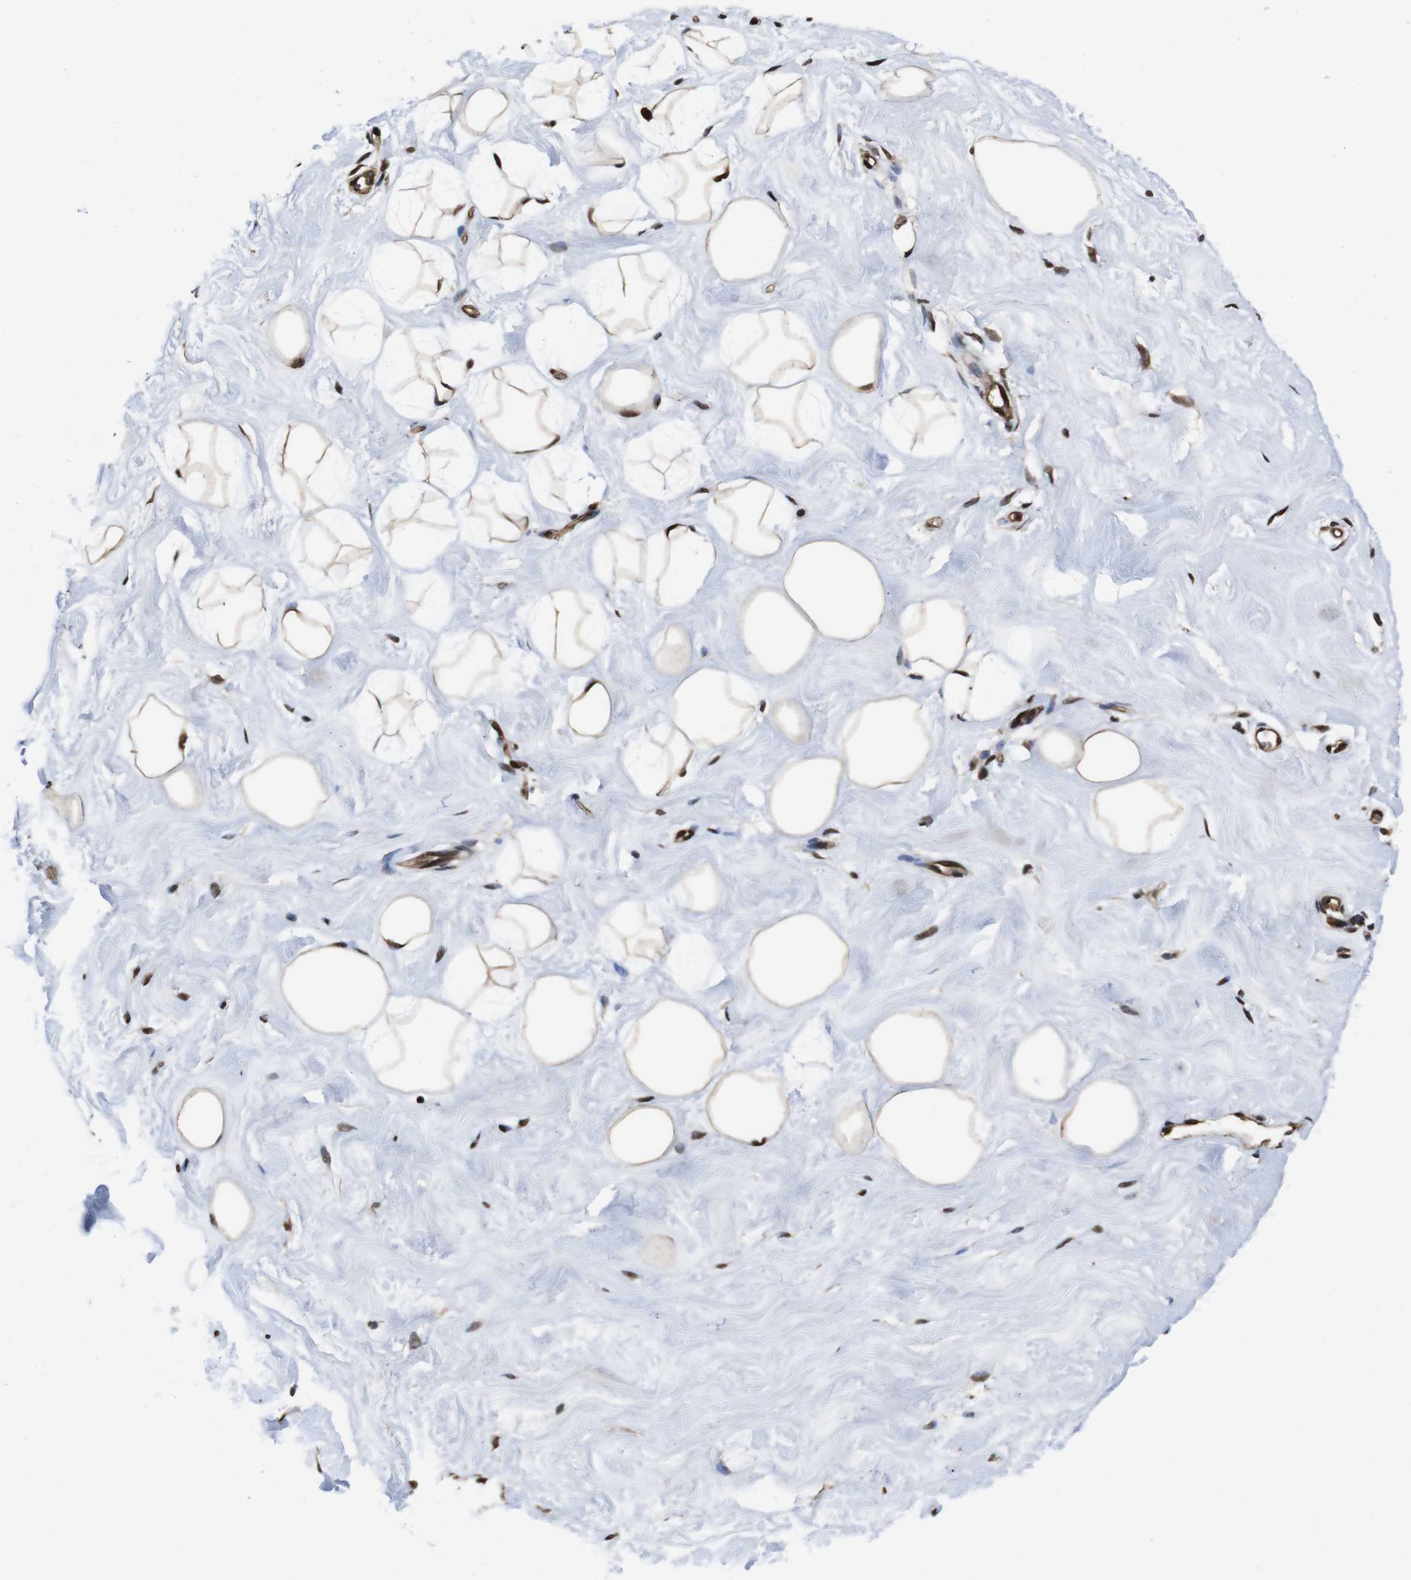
{"staining": {"intensity": "strong", "quantity": ">75%", "location": "cytoplasmic/membranous,nuclear"}, "tissue": "breast", "cell_type": "Adipocytes", "image_type": "normal", "snomed": [{"axis": "morphology", "description": "Normal tissue, NOS"}, {"axis": "topography", "description": "Breast"}], "caption": "Protein expression analysis of normal breast shows strong cytoplasmic/membranous,nuclear expression in approximately >75% of adipocytes. The staining is performed using DAB brown chromogen to label protein expression. The nuclei are counter-stained blue using hematoxylin.", "gene": "VCP", "patient": {"sex": "female", "age": 23}}